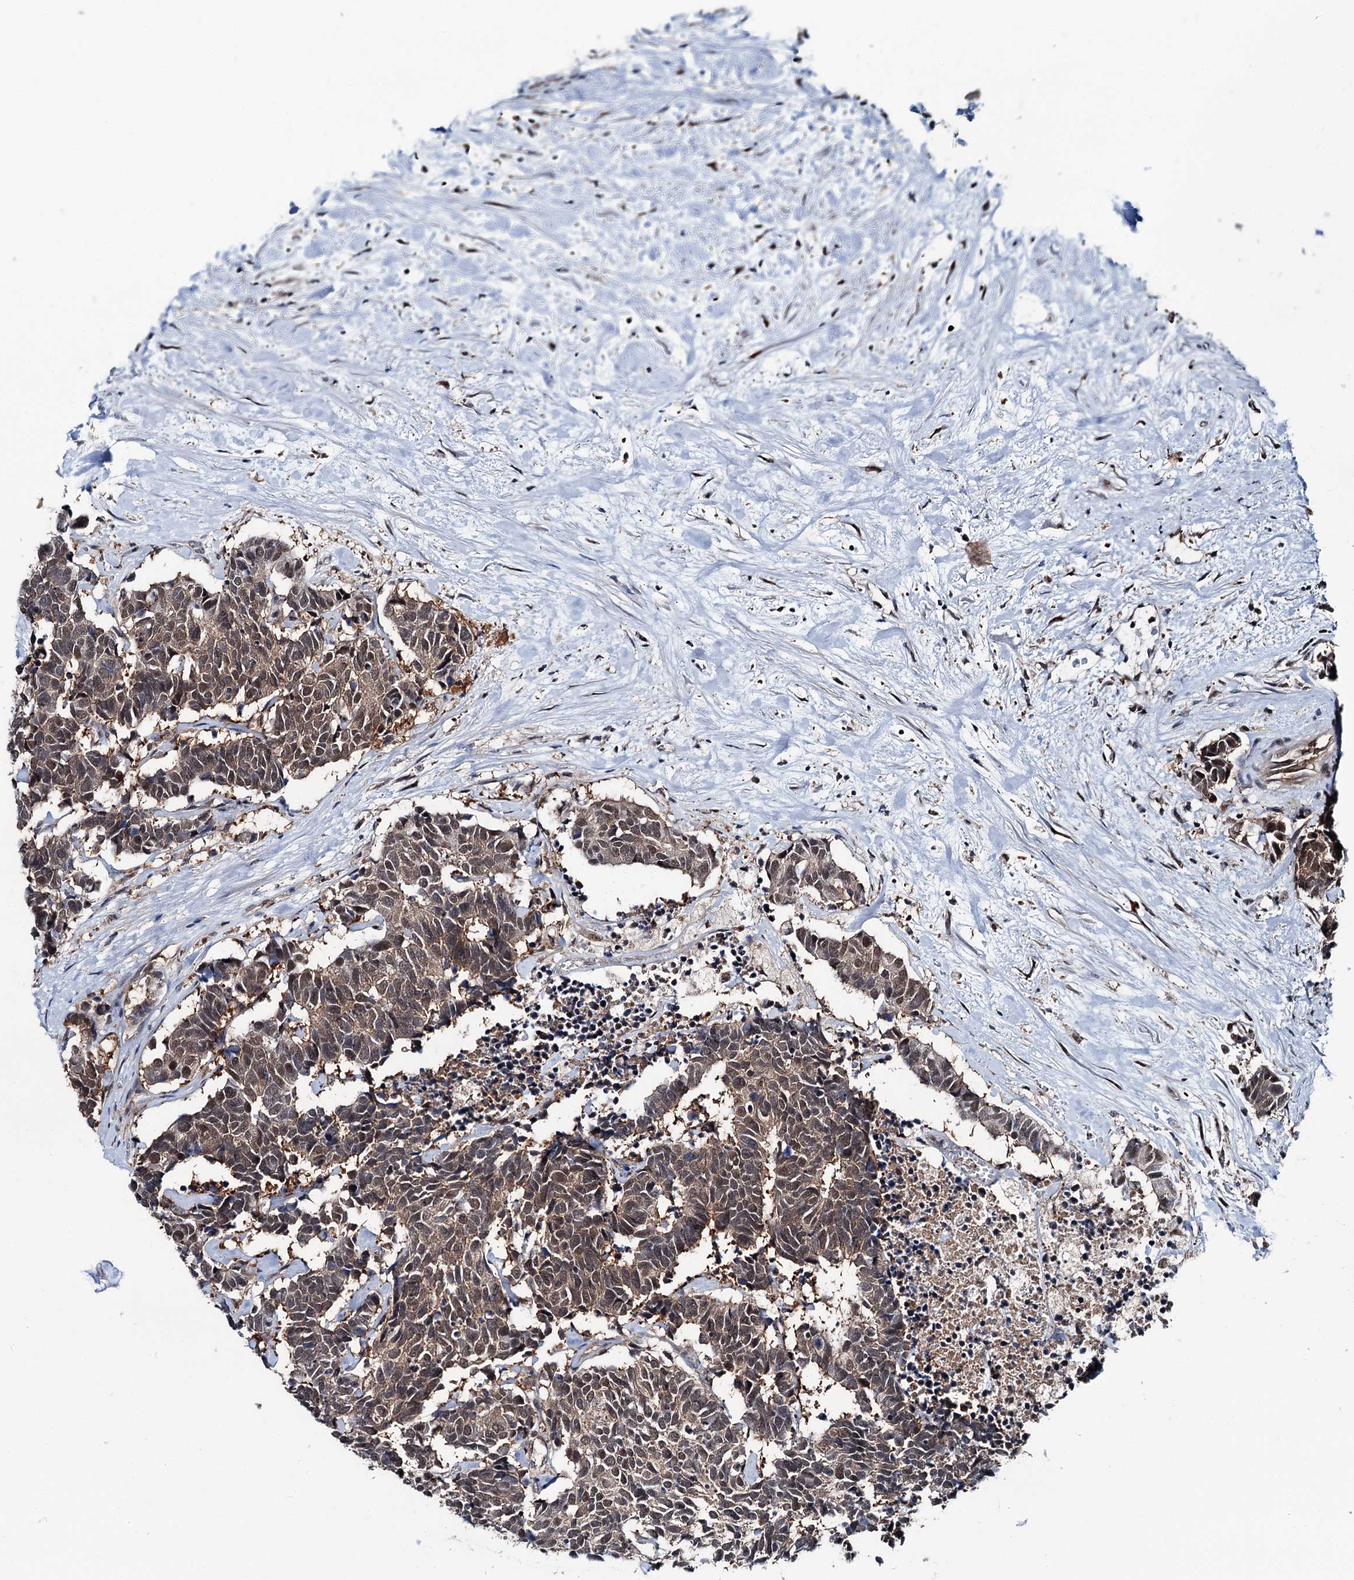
{"staining": {"intensity": "moderate", "quantity": ">75%", "location": "cytoplasmic/membranous,nuclear"}, "tissue": "carcinoid", "cell_type": "Tumor cells", "image_type": "cancer", "snomed": [{"axis": "morphology", "description": "Carcinoma, NOS"}, {"axis": "morphology", "description": "Carcinoid, malignant, NOS"}, {"axis": "topography", "description": "Urinary bladder"}], "caption": "A brown stain highlights moderate cytoplasmic/membranous and nuclear expression of a protein in carcinoma tumor cells.", "gene": "PSMD13", "patient": {"sex": "male", "age": 57}}